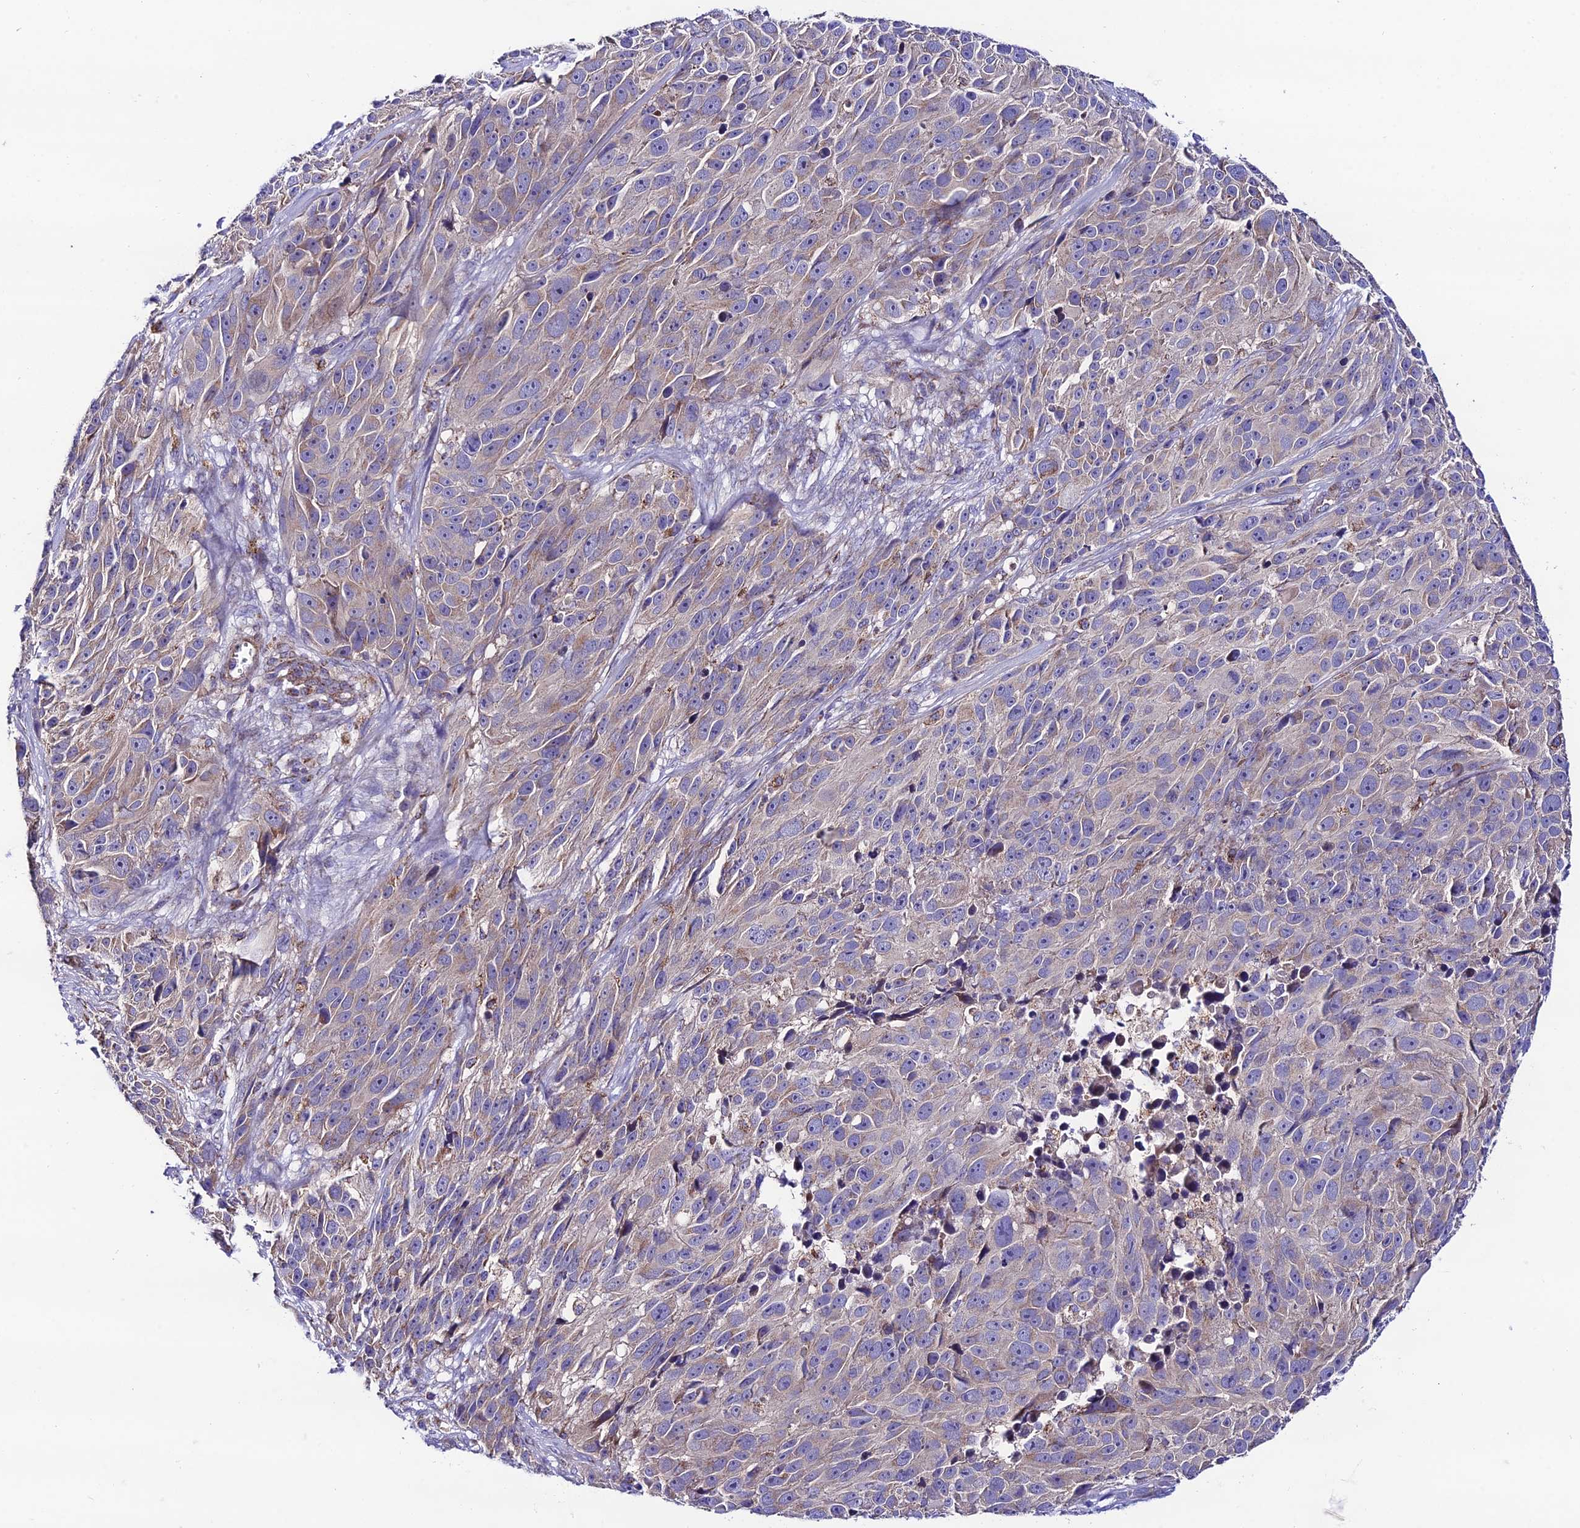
{"staining": {"intensity": "moderate", "quantity": "<25%", "location": "cytoplasmic/membranous"}, "tissue": "melanoma", "cell_type": "Tumor cells", "image_type": "cancer", "snomed": [{"axis": "morphology", "description": "Malignant melanoma, NOS"}, {"axis": "topography", "description": "Skin"}], "caption": "Tumor cells demonstrate low levels of moderate cytoplasmic/membranous expression in approximately <25% of cells in human malignant melanoma. The staining was performed using DAB to visualize the protein expression in brown, while the nuclei were stained in blue with hematoxylin (Magnification: 20x).", "gene": "HSDL2", "patient": {"sex": "male", "age": 84}}